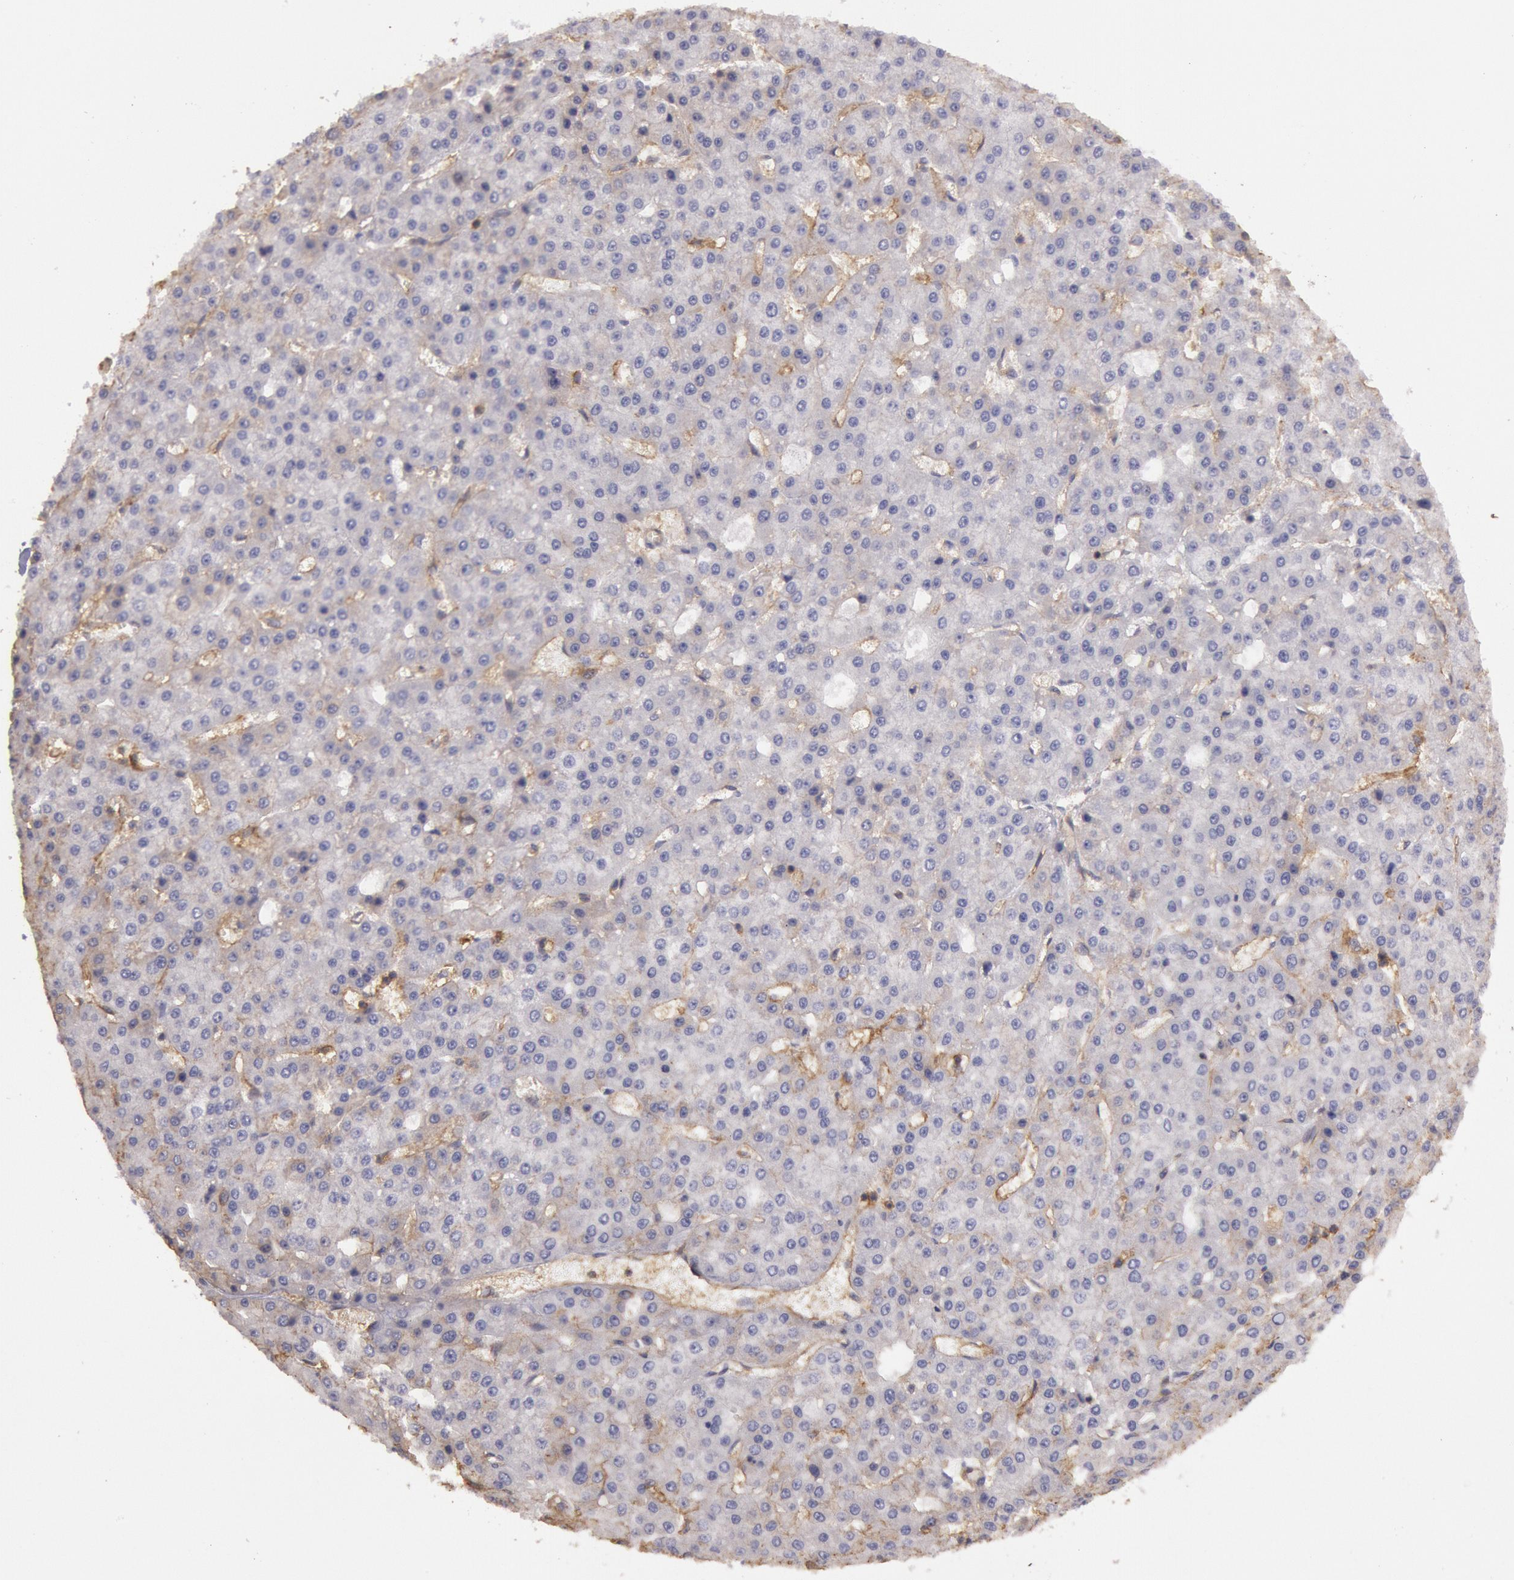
{"staining": {"intensity": "weak", "quantity": "<25%", "location": "cytoplasmic/membranous"}, "tissue": "liver cancer", "cell_type": "Tumor cells", "image_type": "cancer", "snomed": [{"axis": "morphology", "description": "Carcinoma, Hepatocellular, NOS"}, {"axis": "topography", "description": "Liver"}], "caption": "Histopathology image shows no protein staining in tumor cells of liver cancer (hepatocellular carcinoma) tissue. The staining is performed using DAB (3,3'-diaminobenzidine) brown chromogen with nuclei counter-stained in using hematoxylin.", "gene": "TRIB2", "patient": {"sex": "male", "age": 47}}